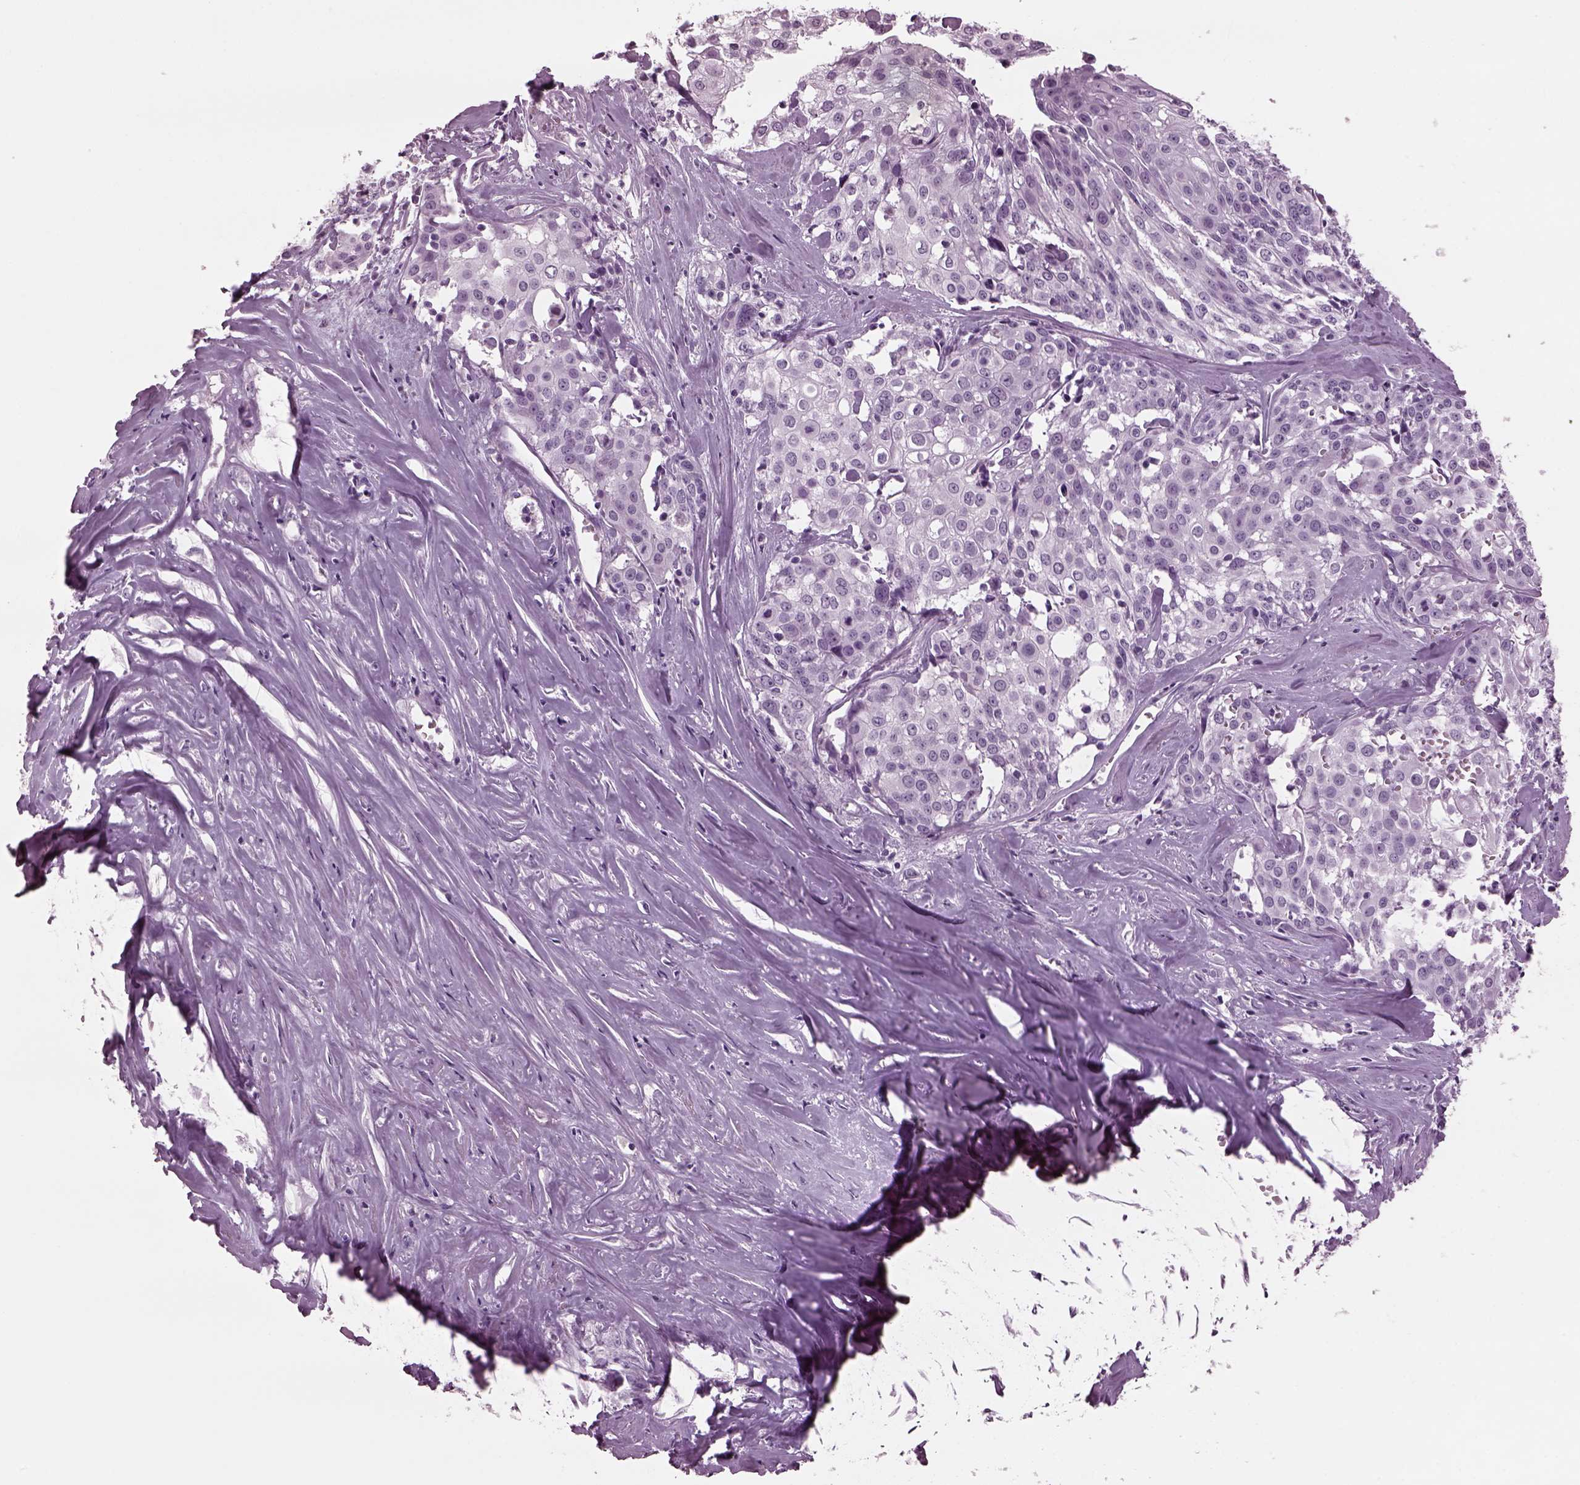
{"staining": {"intensity": "negative", "quantity": "none", "location": "none"}, "tissue": "cervical cancer", "cell_type": "Tumor cells", "image_type": "cancer", "snomed": [{"axis": "morphology", "description": "Squamous cell carcinoma, NOS"}, {"axis": "topography", "description": "Cervix"}], "caption": "Tumor cells are negative for brown protein staining in cervical cancer (squamous cell carcinoma). (Stains: DAB immunohistochemistry with hematoxylin counter stain, Microscopy: brightfield microscopy at high magnification).", "gene": "TPPP2", "patient": {"sex": "female", "age": 39}}